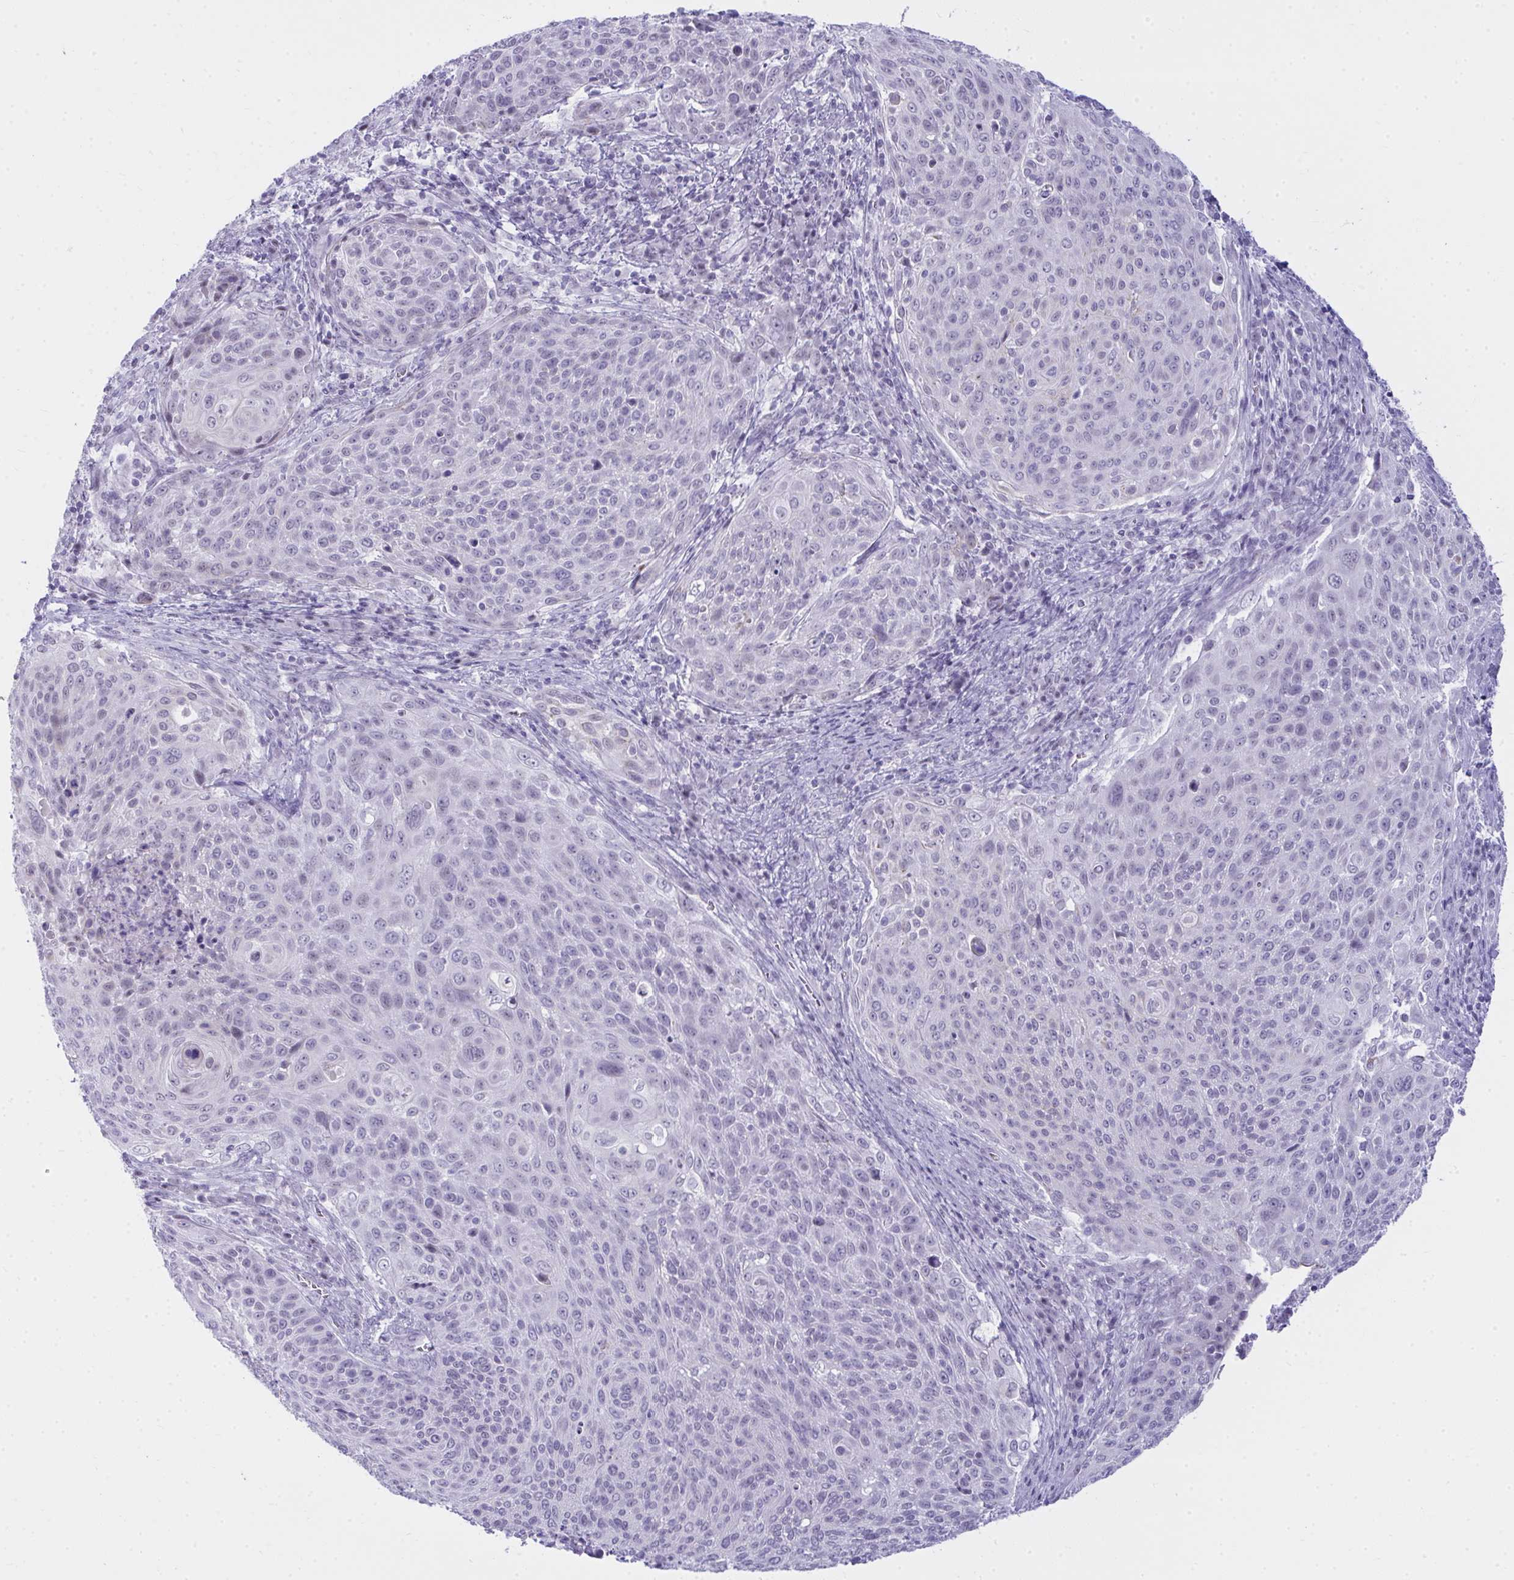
{"staining": {"intensity": "negative", "quantity": "none", "location": "none"}, "tissue": "cervical cancer", "cell_type": "Tumor cells", "image_type": "cancer", "snomed": [{"axis": "morphology", "description": "Squamous cell carcinoma, NOS"}, {"axis": "topography", "description": "Cervix"}], "caption": "Human cervical squamous cell carcinoma stained for a protein using immunohistochemistry (IHC) reveals no expression in tumor cells.", "gene": "OR5F1", "patient": {"sex": "female", "age": 31}}